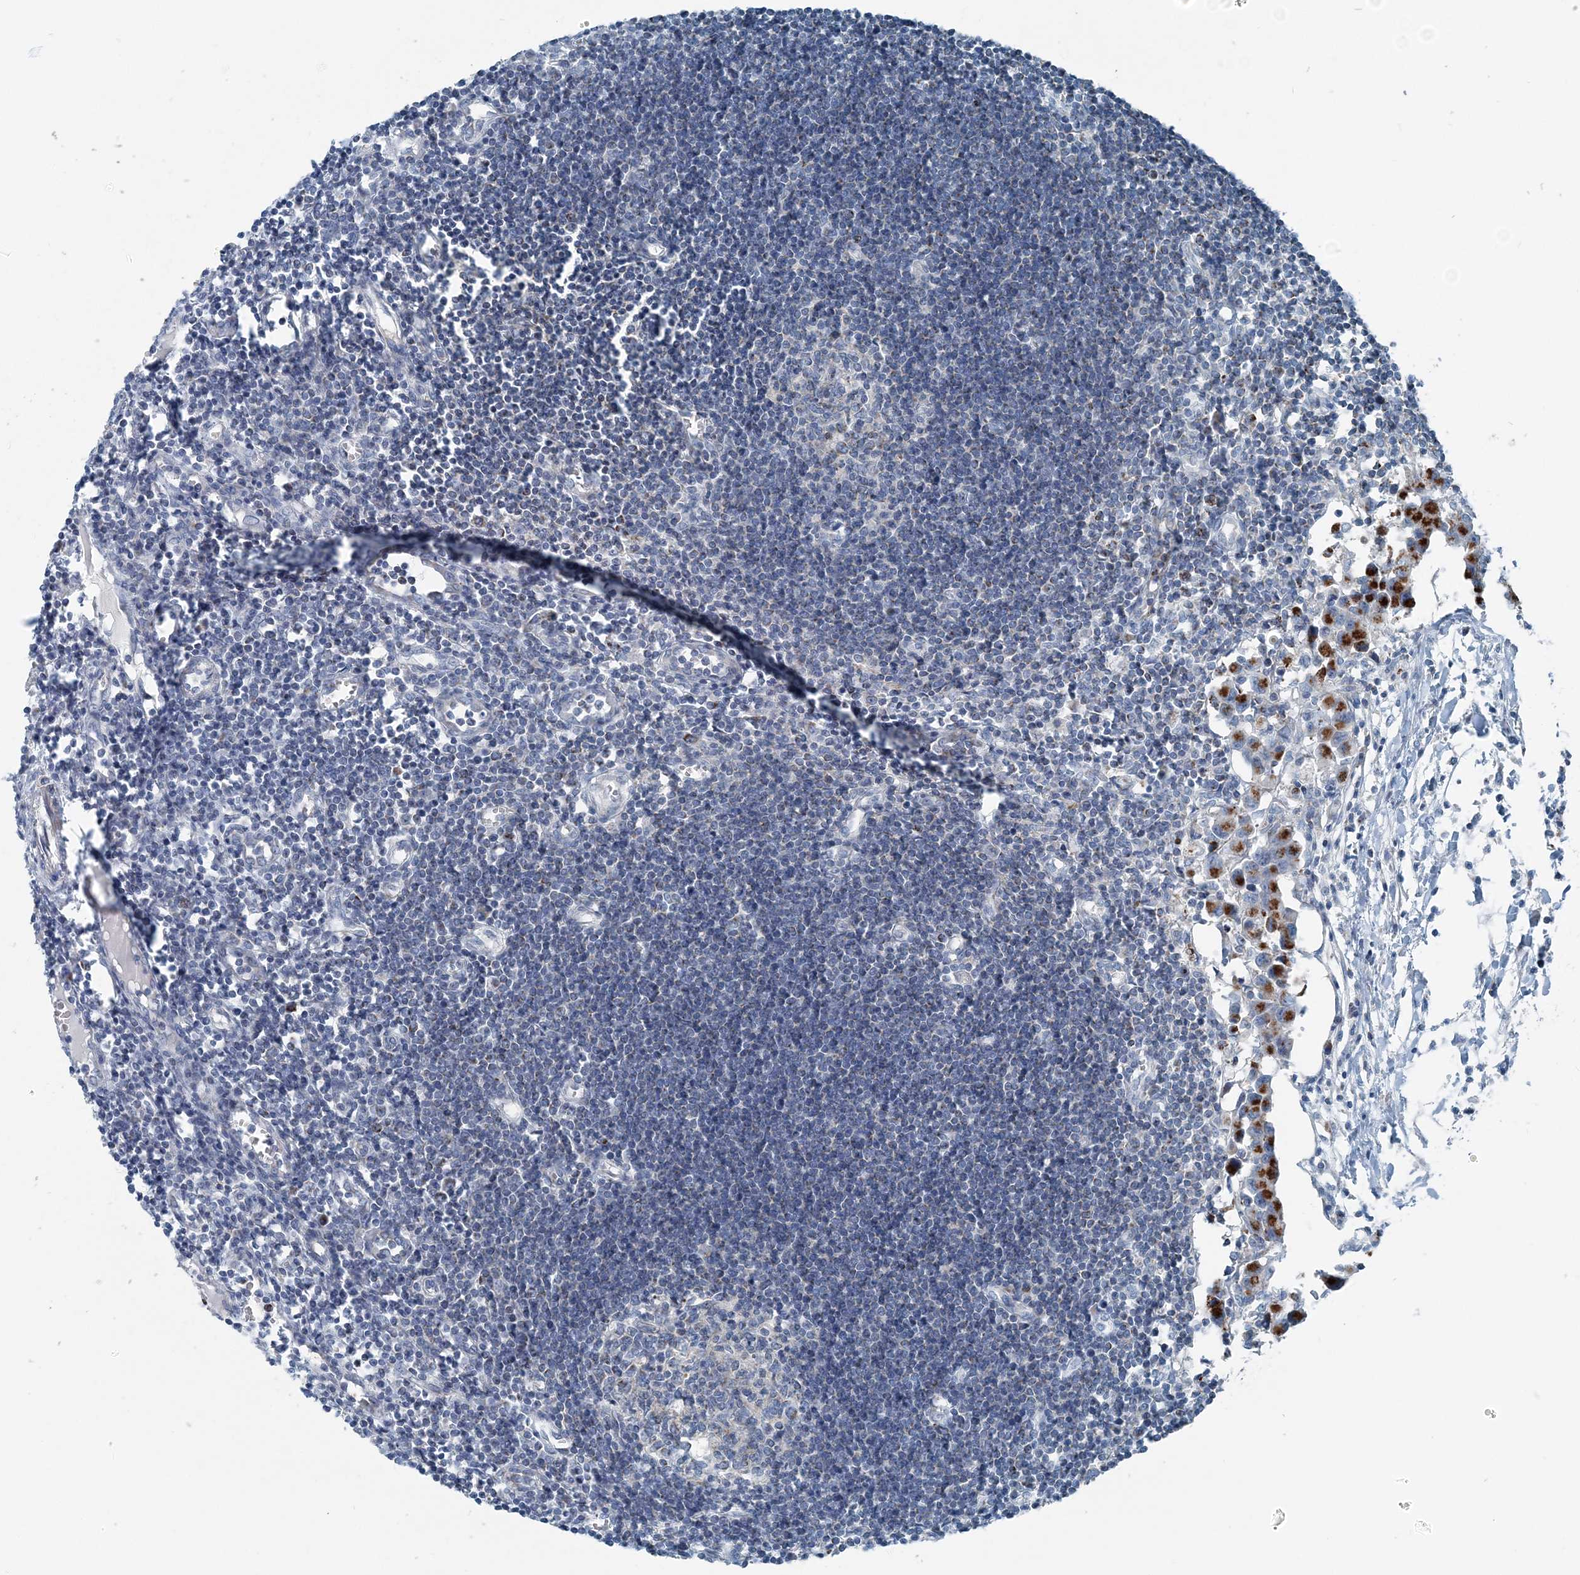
{"staining": {"intensity": "strong", "quantity": "25%-75%", "location": "cytoplasmic/membranous"}, "tissue": "lymph node", "cell_type": "Germinal center cells", "image_type": "normal", "snomed": [{"axis": "morphology", "description": "Normal tissue, NOS"}, {"axis": "morphology", "description": "Malignant melanoma, Metastatic site"}, {"axis": "topography", "description": "Lymph node"}], "caption": "This micrograph reveals normal lymph node stained with immunohistochemistry (IHC) to label a protein in brown. The cytoplasmic/membranous of germinal center cells show strong positivity for the protein. Nuclei are counter-stained blue.", "gene": "INTU", "patient": {"sex": "male", "age": 41}}